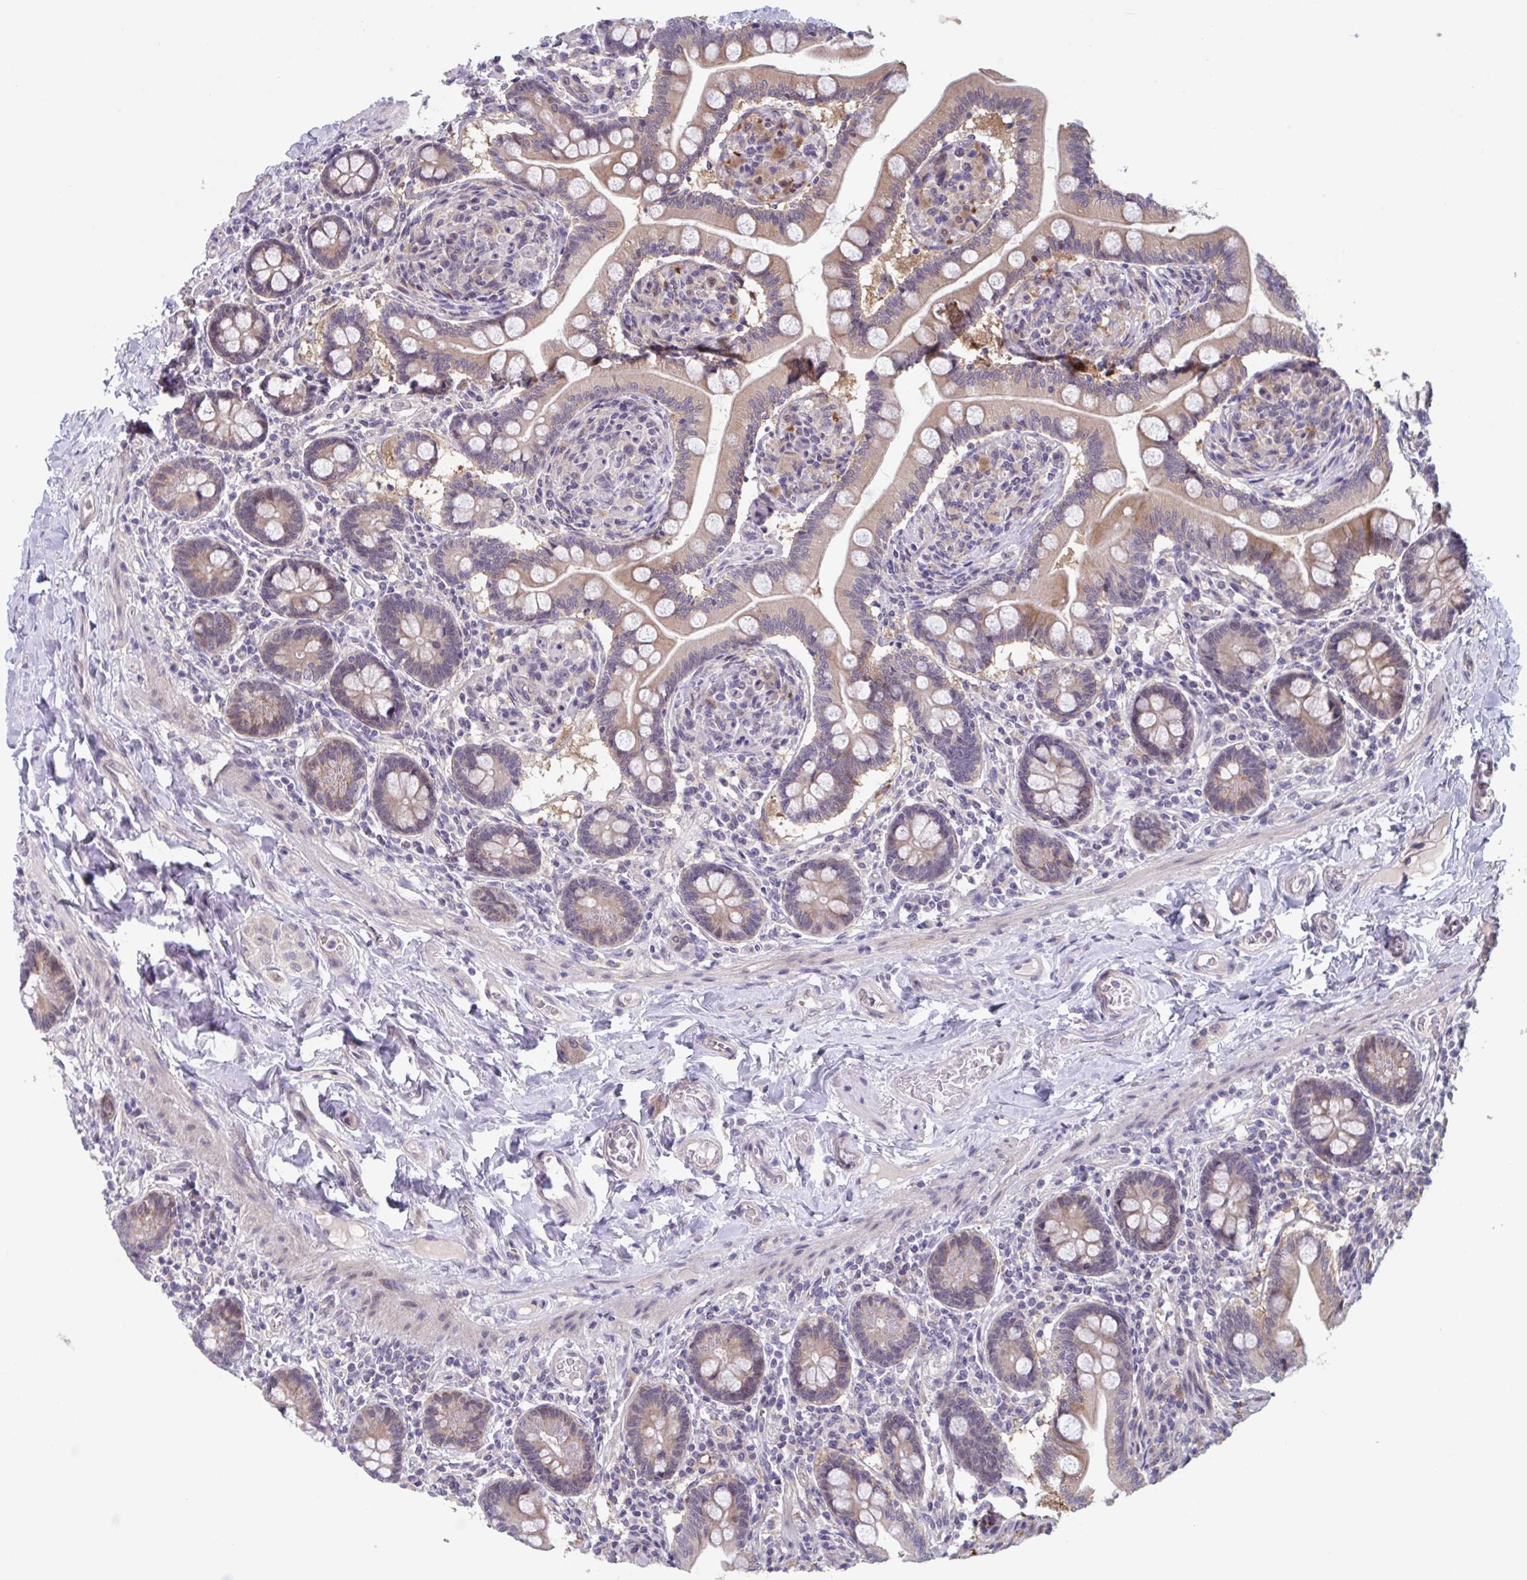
{"staining": {"intensity": "moderate", "quantity": "25%-75%", "location": "cytoplasmic/membranous,nuclear"}, "tissue": "small intestine", "cell_type": "Glandular cells", "image_type": "normal", "snomed": [{"axis": "morphology", "description": "Normal tissue, NOS"}, {"axis": "topography", "description": "Small intestine"}], "caption": "An image showing moderate cytoplasmic/membranous,nuclear staining in about 25%-75% of glandular cells in normal small intestine, as visualized by brown immunohistochemical staining.", "gene": "RIOK1", "patient": {"sex": "female", "age": 64}}